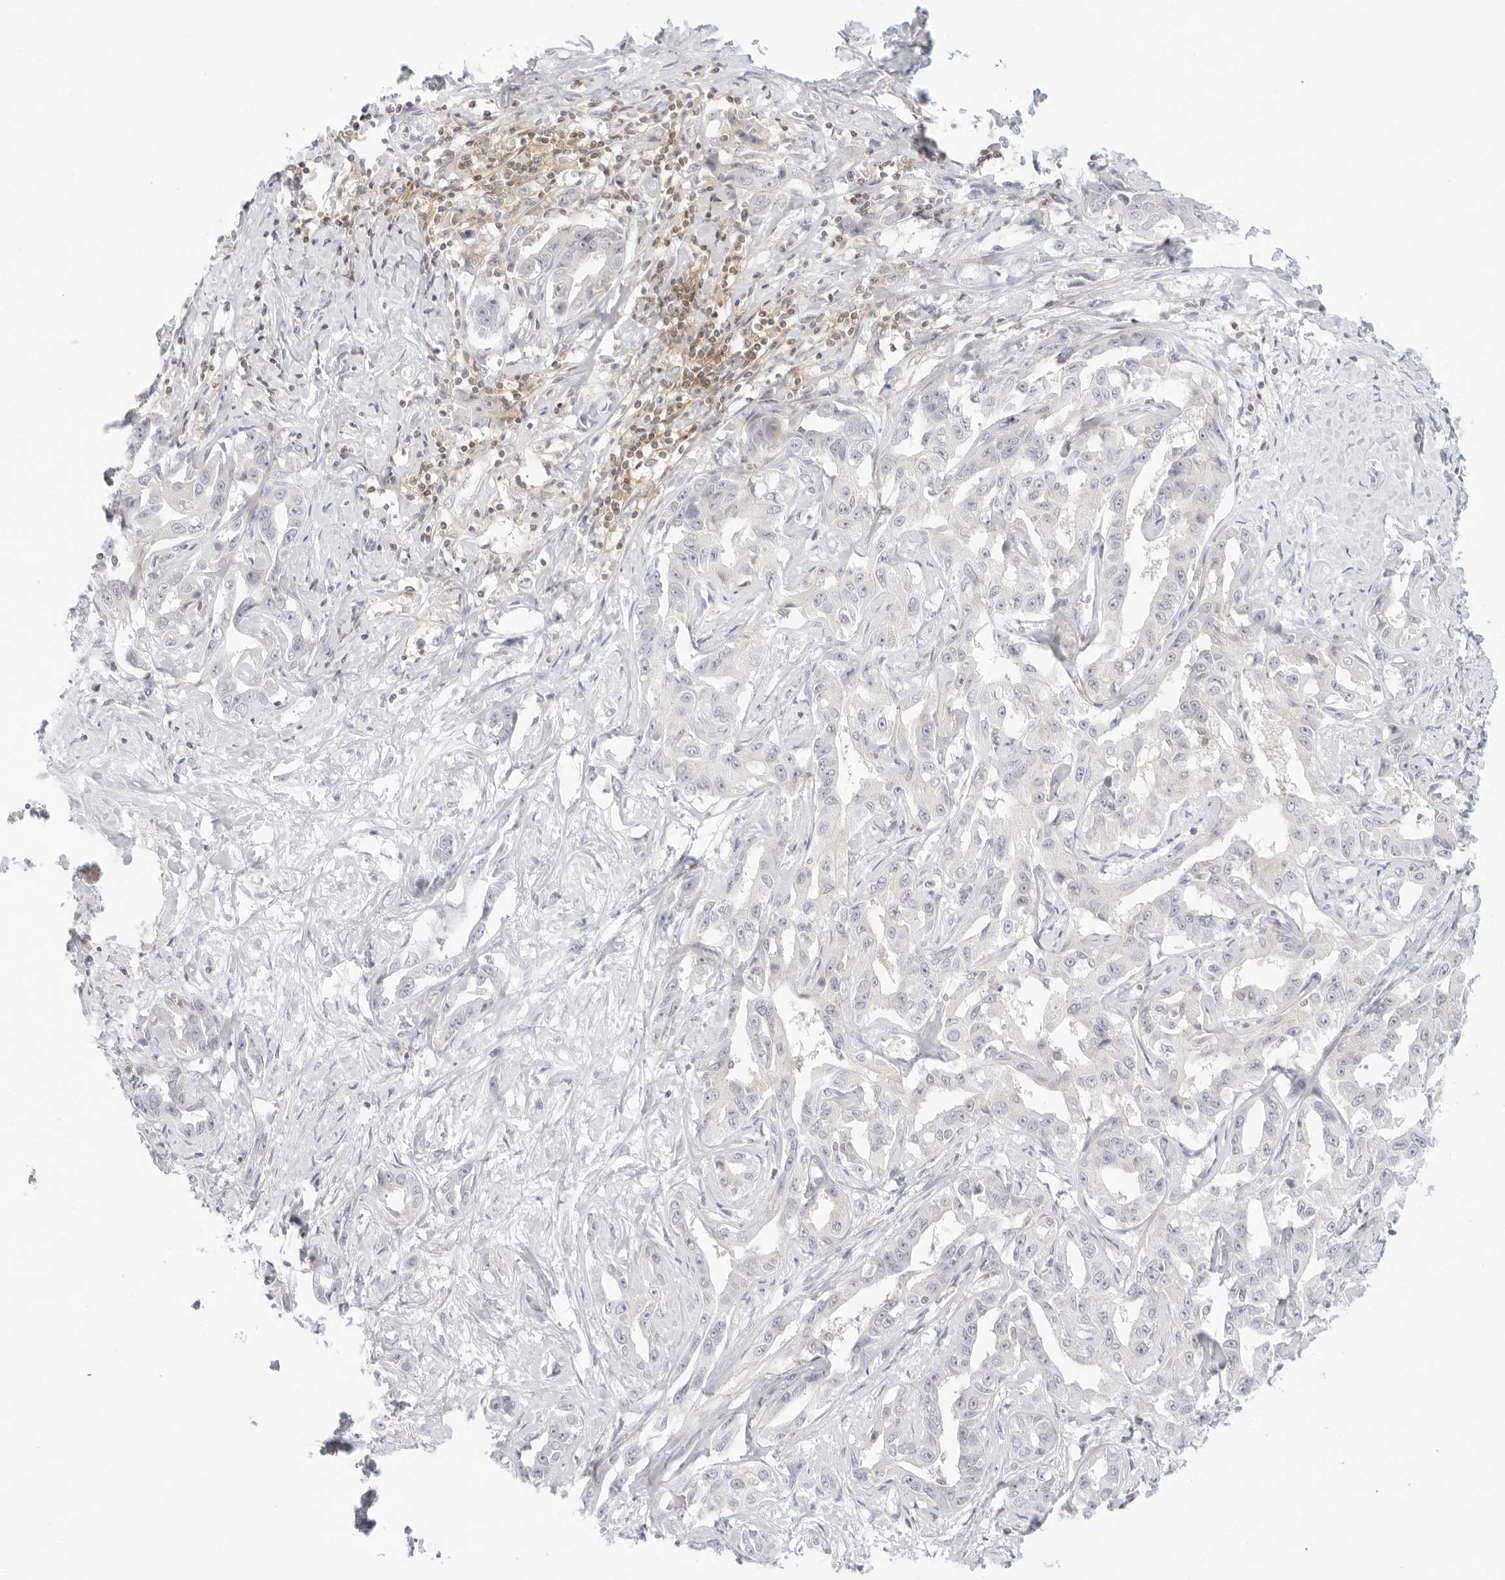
{"staining": {"intensity": "negative", "quantity": "none", "location": "none"}, "tissue": "liver cancer", "cell_type": "Tumor cells", "image_type": "cancer", "snomed": [{"axis": "morphology", "description": "Cholangiocarcinoma"}, {"axis": "topography", "description": "Liver"}], "caption": "Protein analysis of liver cancer (cholangiocarcinoma) shows no significant staining in tumor cells.", "gene": "TNFRSF14", "patient": {"sex": "male", "age": 59}}